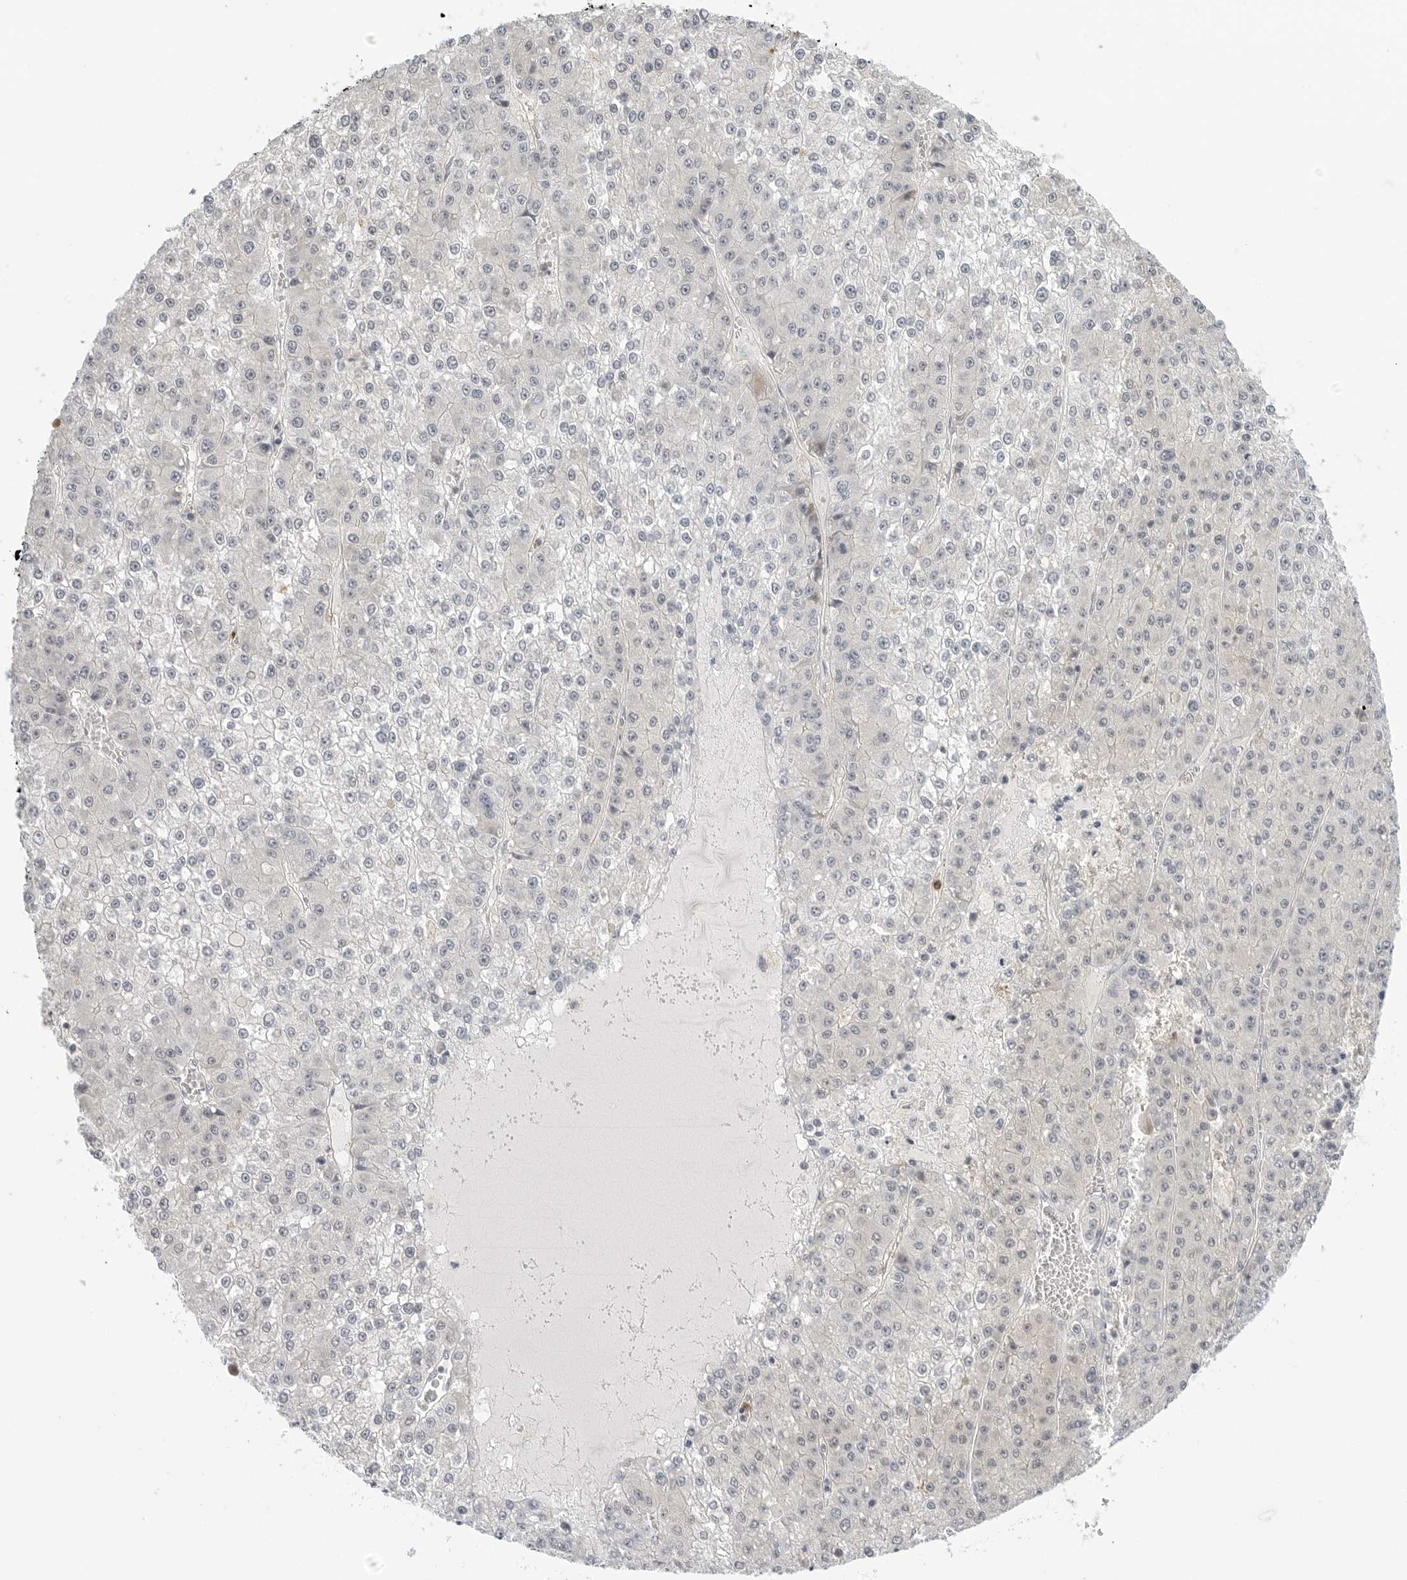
{"staining": {"intensity": "negative", "quantity": "none", "location": "none"}, "tissue": "liver cancer", "cell_type": "Tumor cells", "image_type": "cancer", "snomed": [{"axis": "morphology", "description": "Carcinoma, Hepatocellular, NOS"}, {"axis": "topography", "description": "Liver"}], "caption": "This histopathology image is of liver hepatocellular carcinoma stained with IHC to label a protein in brown with the nuclei are counter-stained blue. There is no staining in tumor cells. (DAB (3,3'-diaminobenzidine) immunohistochemistry visualized using brightfield microscopy, high magnification).", "gene": "STXBP3", "patient": {"sex": "female", "age": 73}}